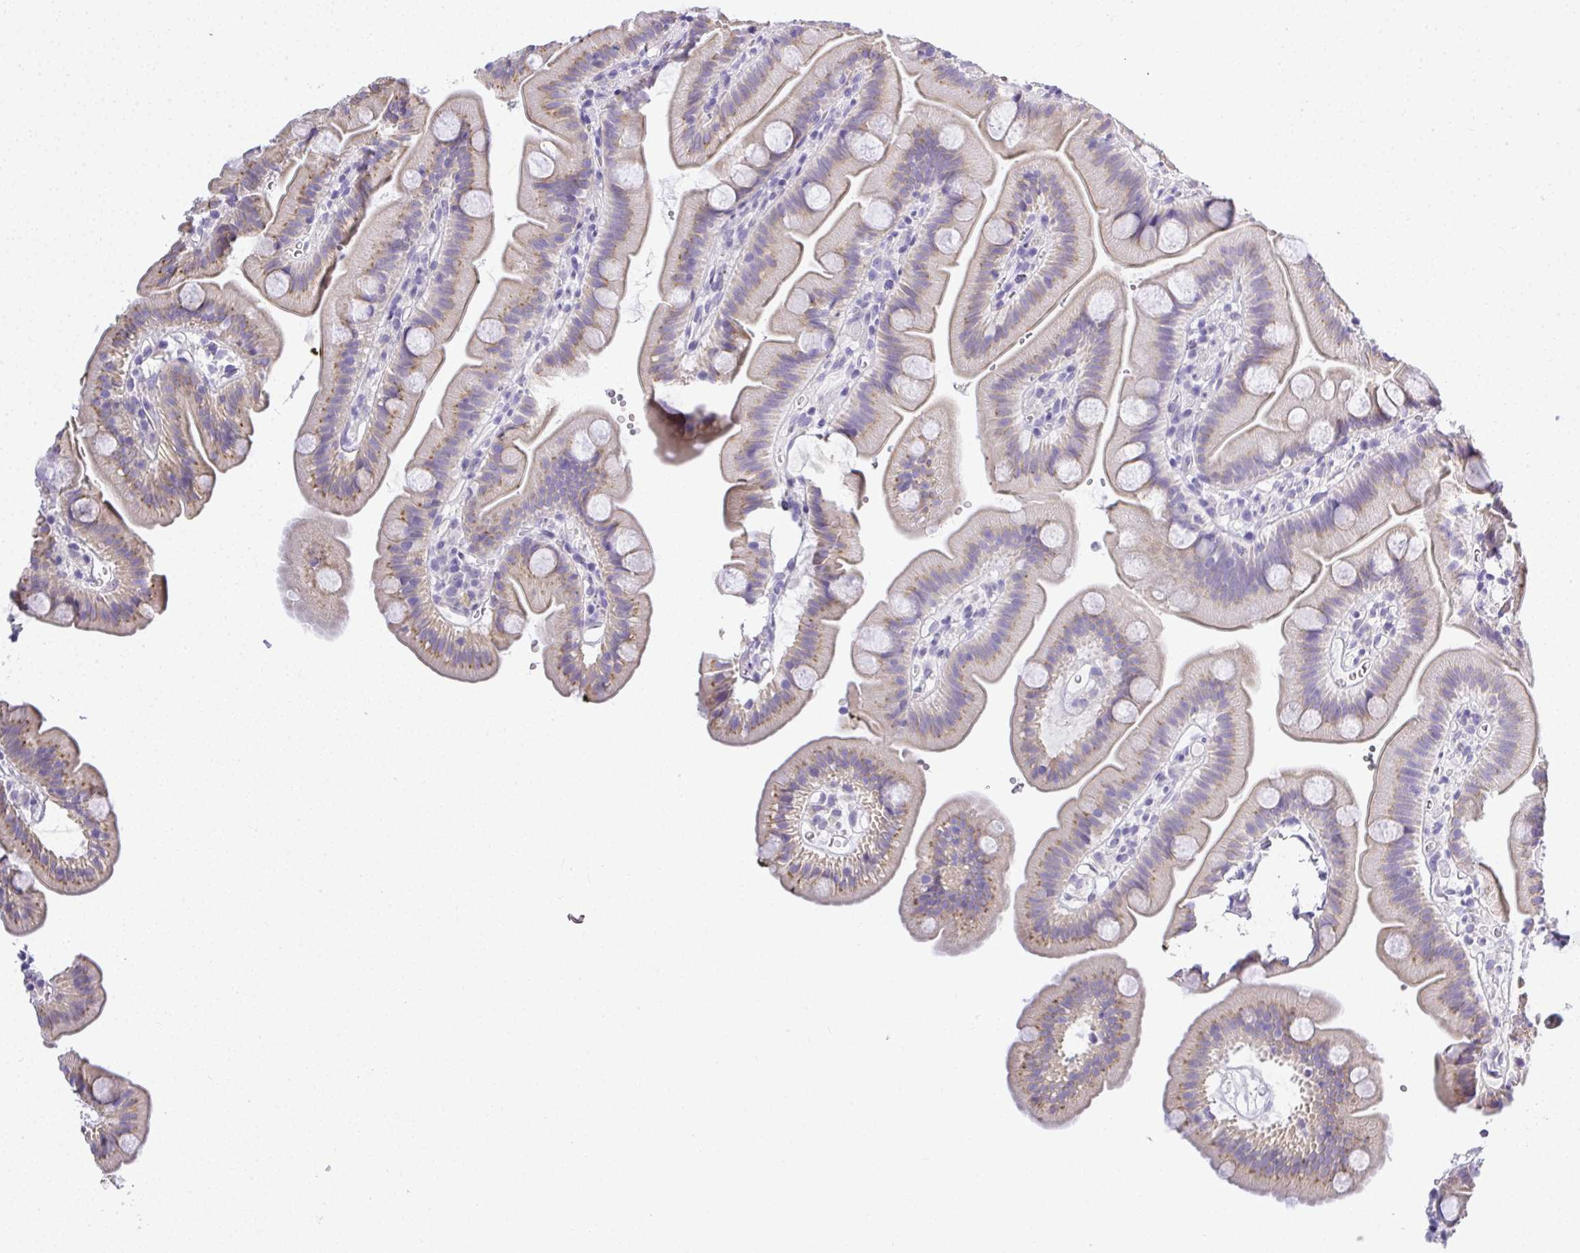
{"staining": {"intensity": "weak", "quantity": "25%-75%", "location": "cytoplasmic/membranous"}, "tissue": "small intestine", "cell_type": "Glandular cells", "image_type": "normal", "snomed": [{"axis": "morphology", "description": "Normal tissue, NOS"}, {"axis": "topography", "description": "Small intestine"}], "caption": "Immunohistochemistry micrograph of unremarkable small intestine: small intestine stained using IHC demonstrates low levels of weak protein expression localized specifically in the cytoplasmic/membranous of glandular cells, appearing as a cytoplasmic/membranous brown color.", "gene": "PLPPR3", "patient": {"sex": "female", "age": 68}}